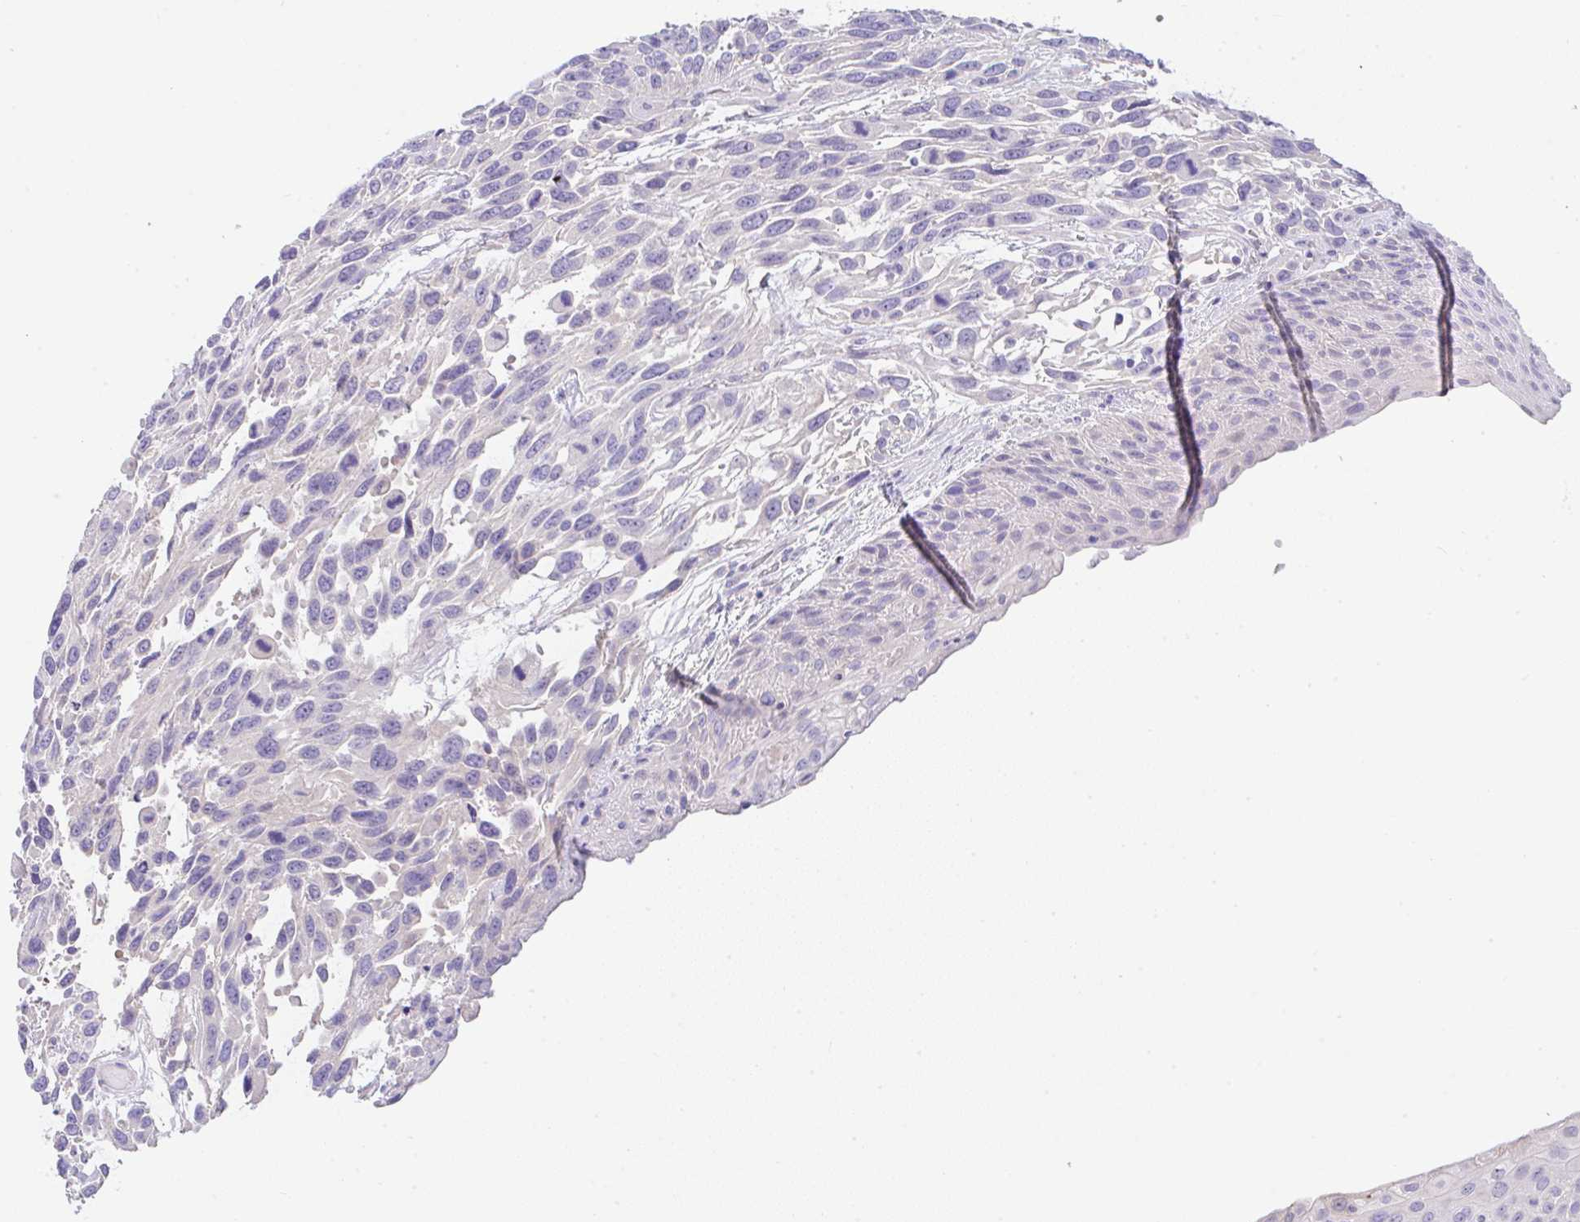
{"staining": {"intensity": "negative", "quantity": "none", "location": "none"}, "tissue": "urothelial cancer", "cell_type": "Tumor cells", "image_type": "cancer", "snomed": [{"axis": "morphology", "description": "Urothelial carcinoma, High grade"}, {"axis": "topography", "description": "Urinary bladder"}], "caption": "Tumor cells show no significant protein staining in urothelial carcinoma (high-grade).", "gene": "SERPINE3", "patient": {"sex": "female", "age": 70}}